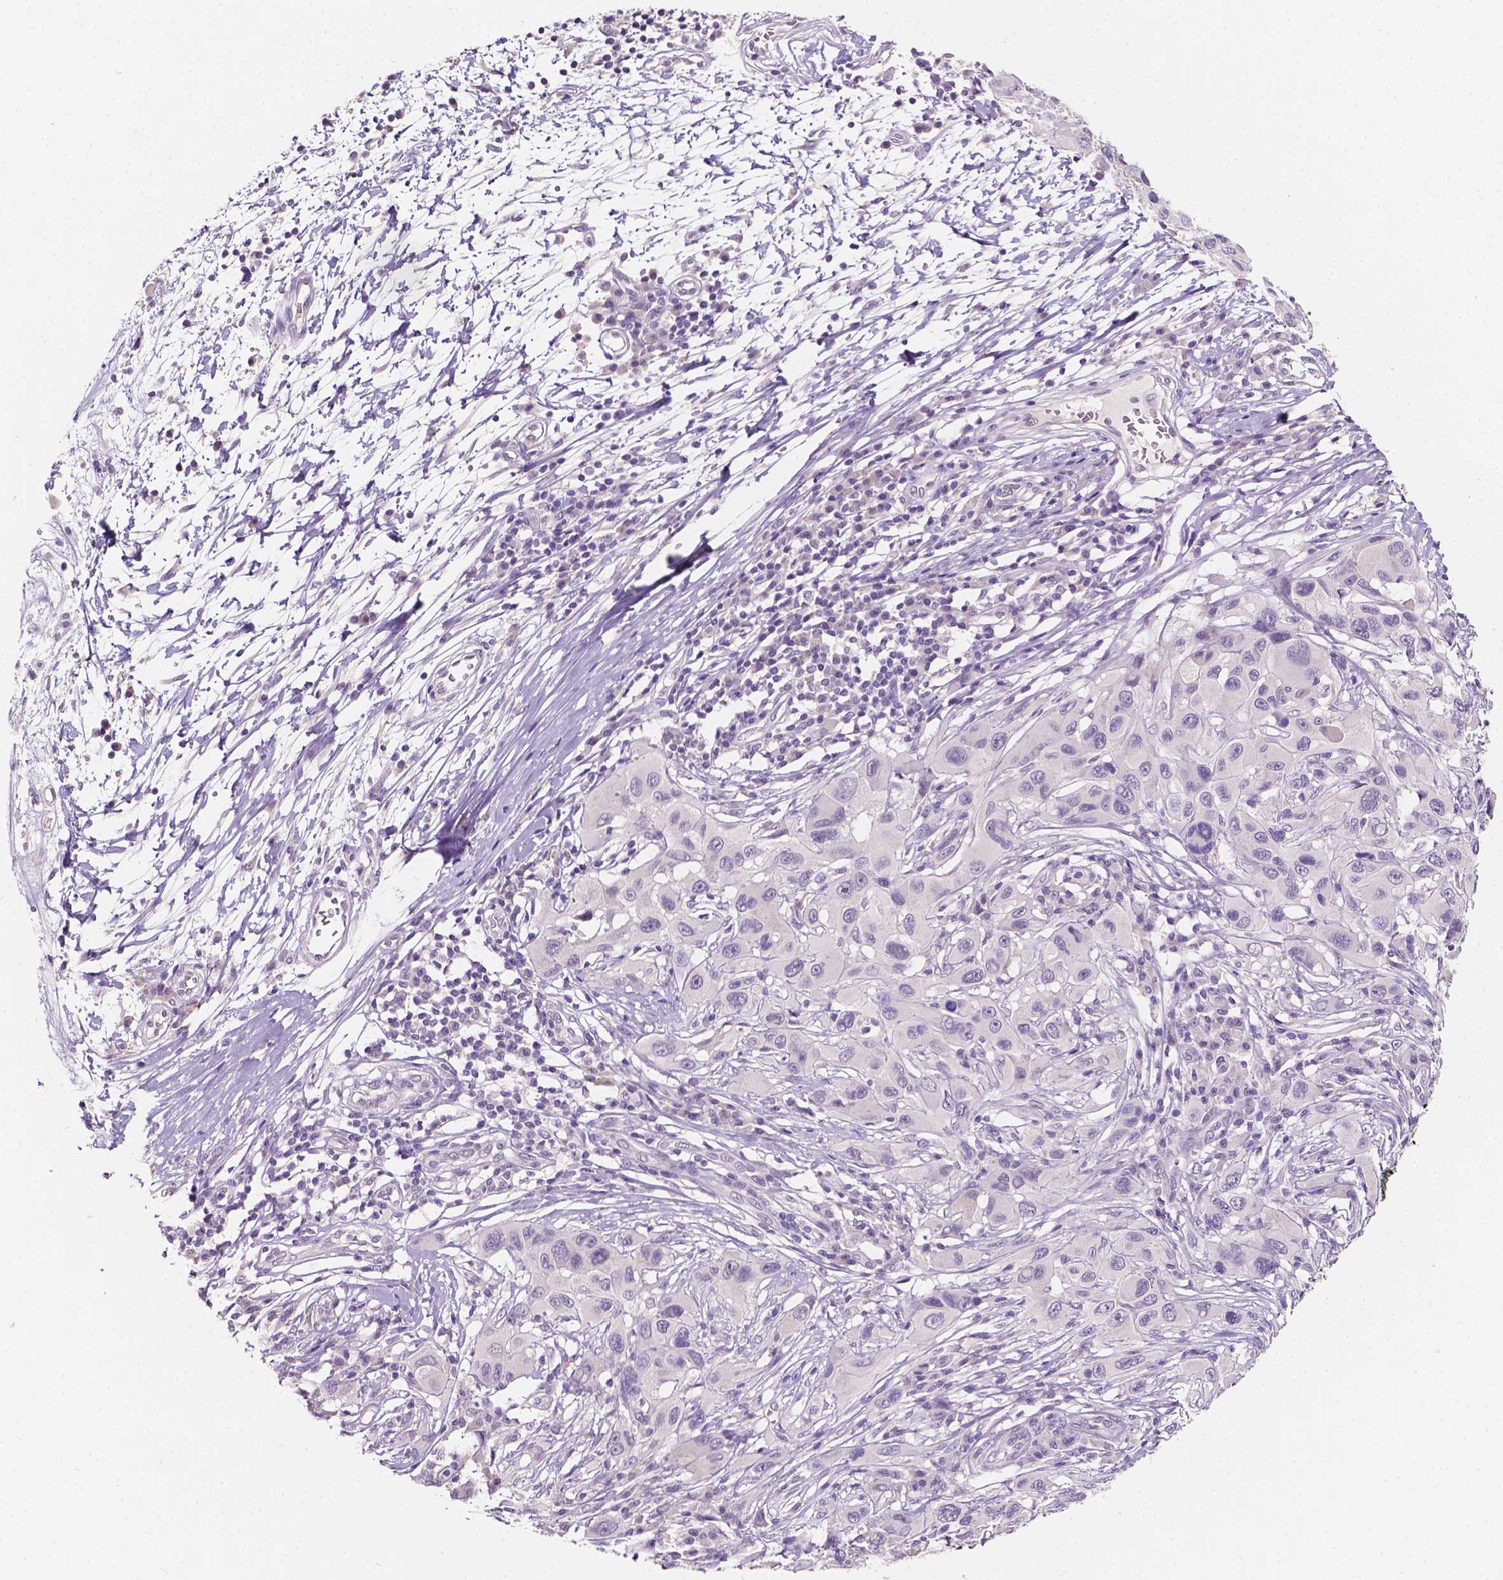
{"staining": {"intensity": "negative", "quantity": "none", "location": "none"}, "tissue": "melanoma", "cell_type": "Tumor cells", "image_type": "cancer", "snomed": [{"axis": "morphology", "description": "Malignant melanoma, NOS"}, {"axis": "topography", "description": "Skin"}], "caption": "DAB (3,3'-diaminobenzidine) immunohistochemical staining of malignant melanoma demonstrates no significant expression in tumor cells.", "gene": "TAL1", "patient": {"sex": "male", "age": 53}}